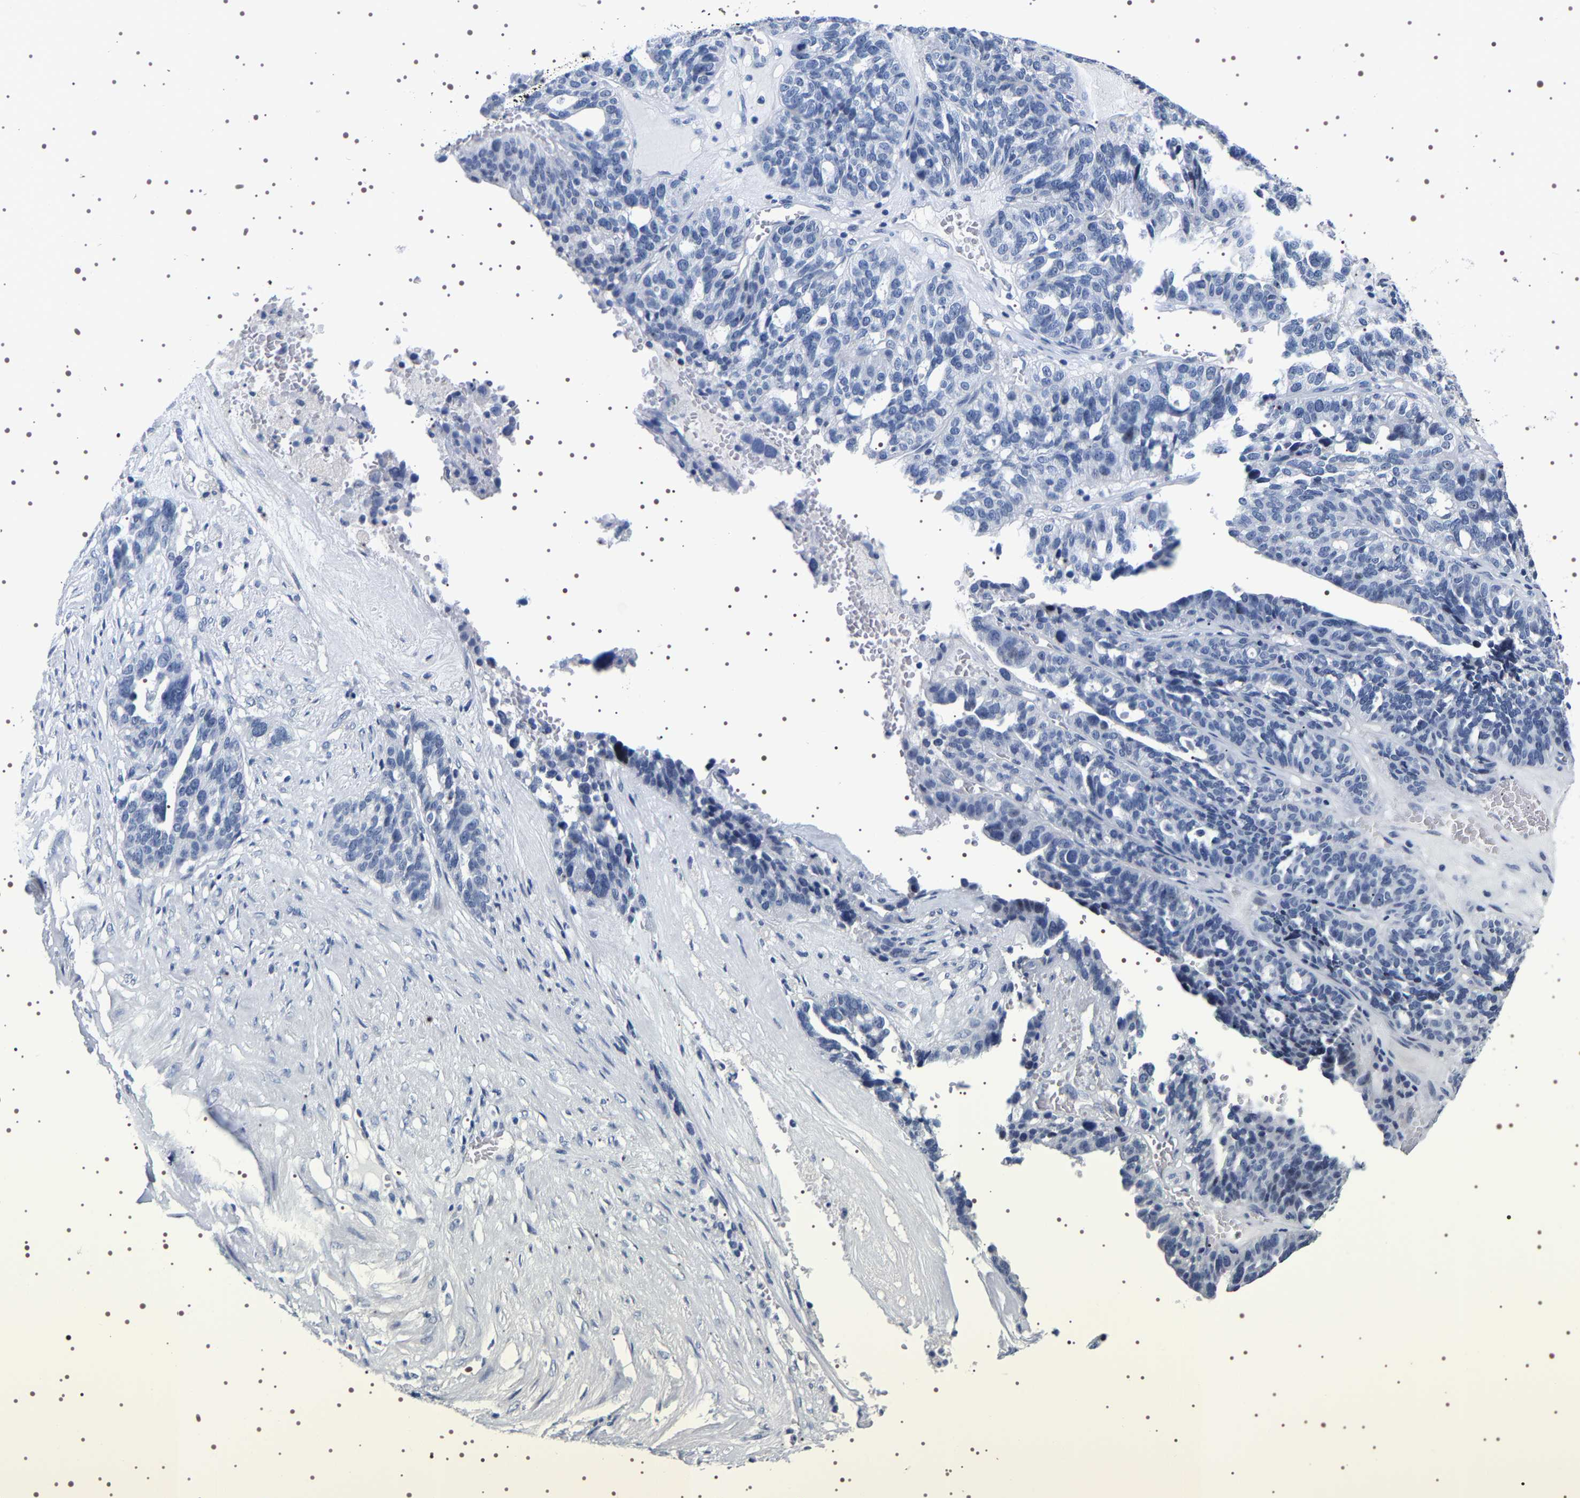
{"staining": {"intensity": "negative", "quantity": "none", "location": "none"}, "tissue": "ovarian cancer", "cell_type": "Tumor cells", "image_type": "cancer", "snomed": [{"axis": "morphology", "description": "Cystadenocarcinoma, serous, NOS"}, {"axis": "topography", "description": "Ovary"}], "caption": "Ovarian cancer (serous cystadenocarcinoma) was stained to show a protein in brown. There is no significant staining in tumor cells.", "gene": "UBQLN3", "patient": {"sex": "female", "age": 59}}